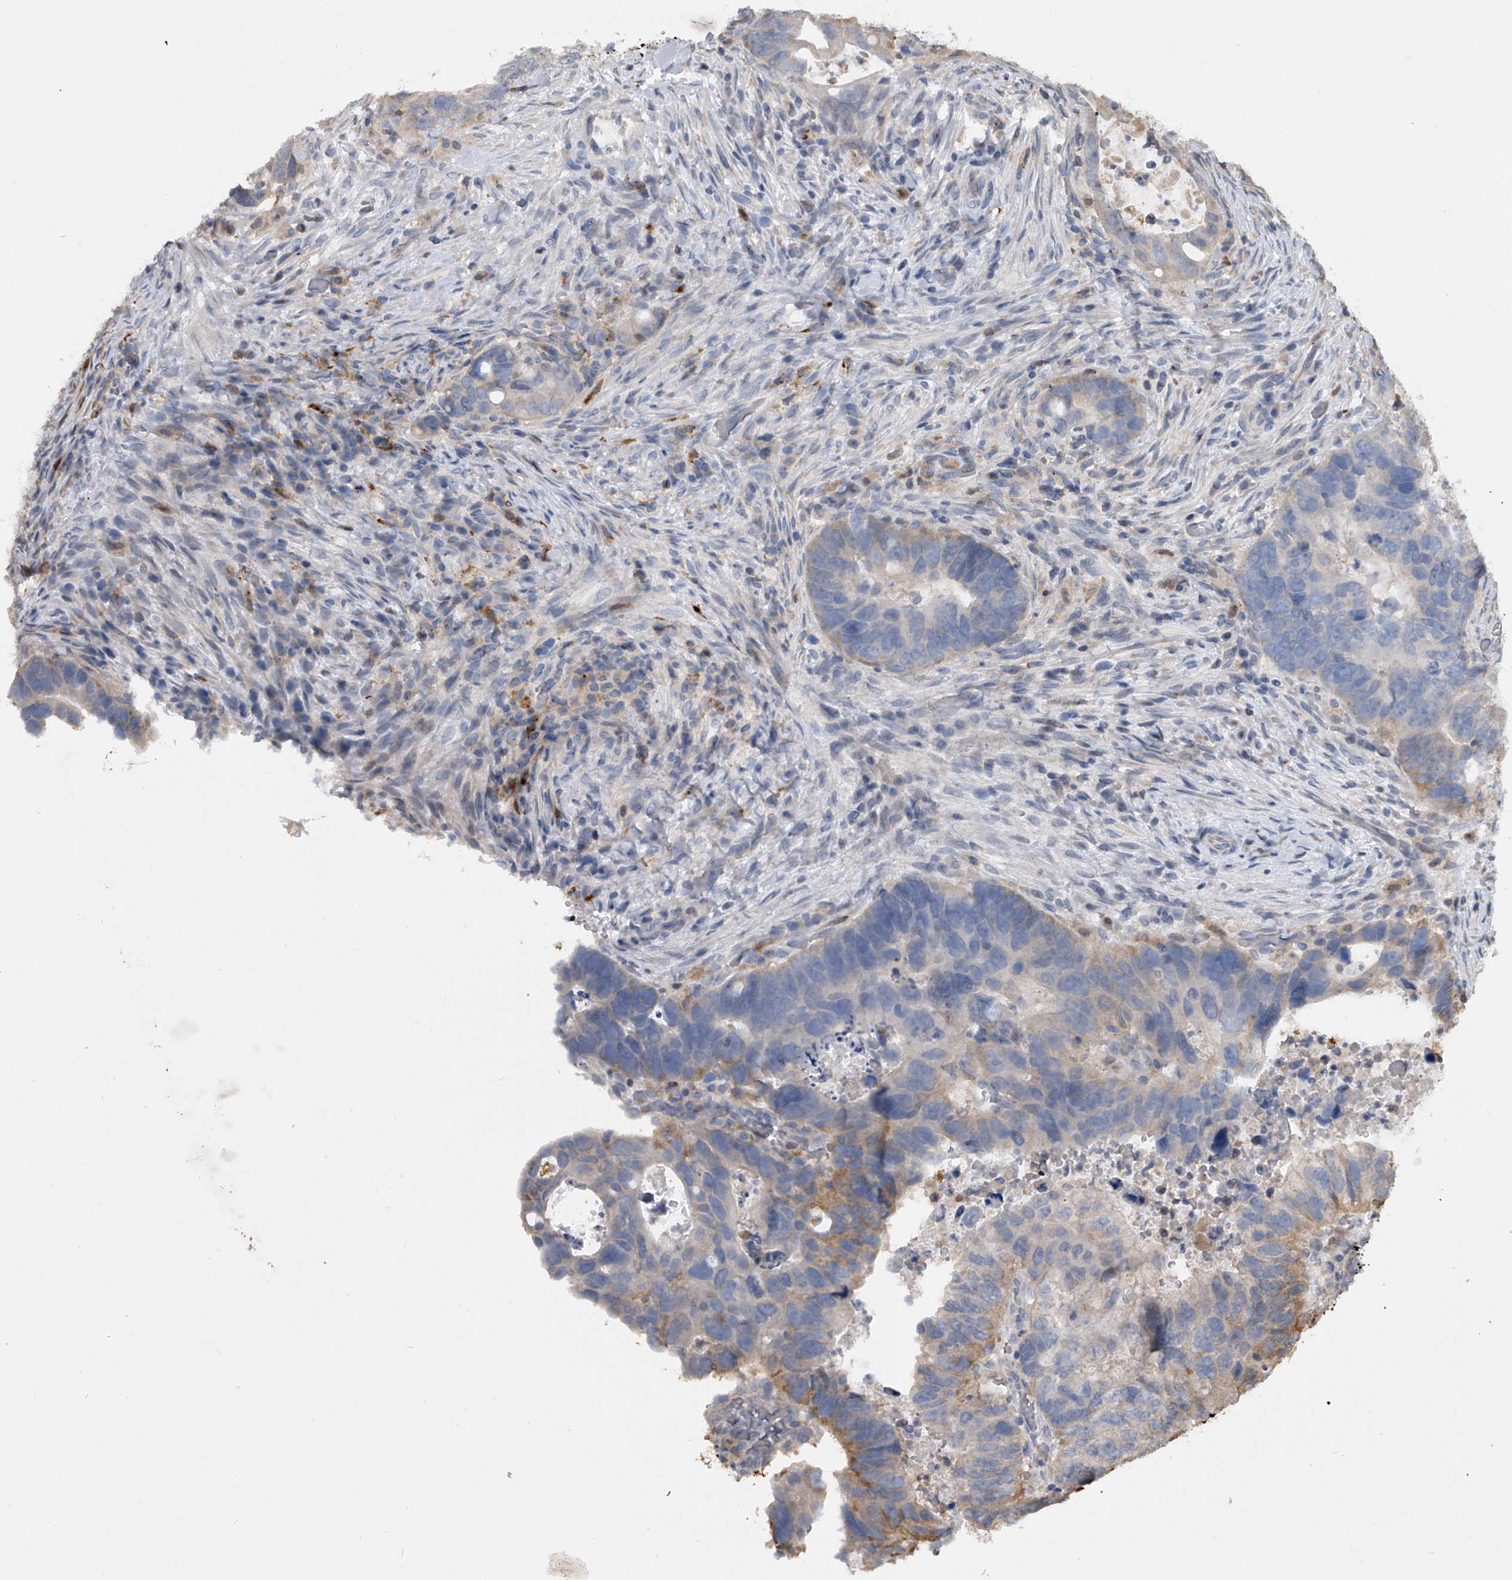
{"staining": {"intensity": "moderate", "quantity": "<25%", "location": "cytoplasmic/membranous"}, "tissue": "colorectal cancer", "cell_type": "Tumor cells", "image_type": "cancer", "snomed": [{"axis": "morphology", "description": "Adenocarcinoma, NOS"}, {"axis": "topography", "description": "Rectum"}], "caption": "Moderate cytoplasmic/membranous staining for a protein is appreciated in approximately <25% of tumor cells of adenocarcinoma (colorectal) using immunohistochemistry (IHC).", "gene": "DOCK9", "patient": {"sex": "male", "age": 59}}